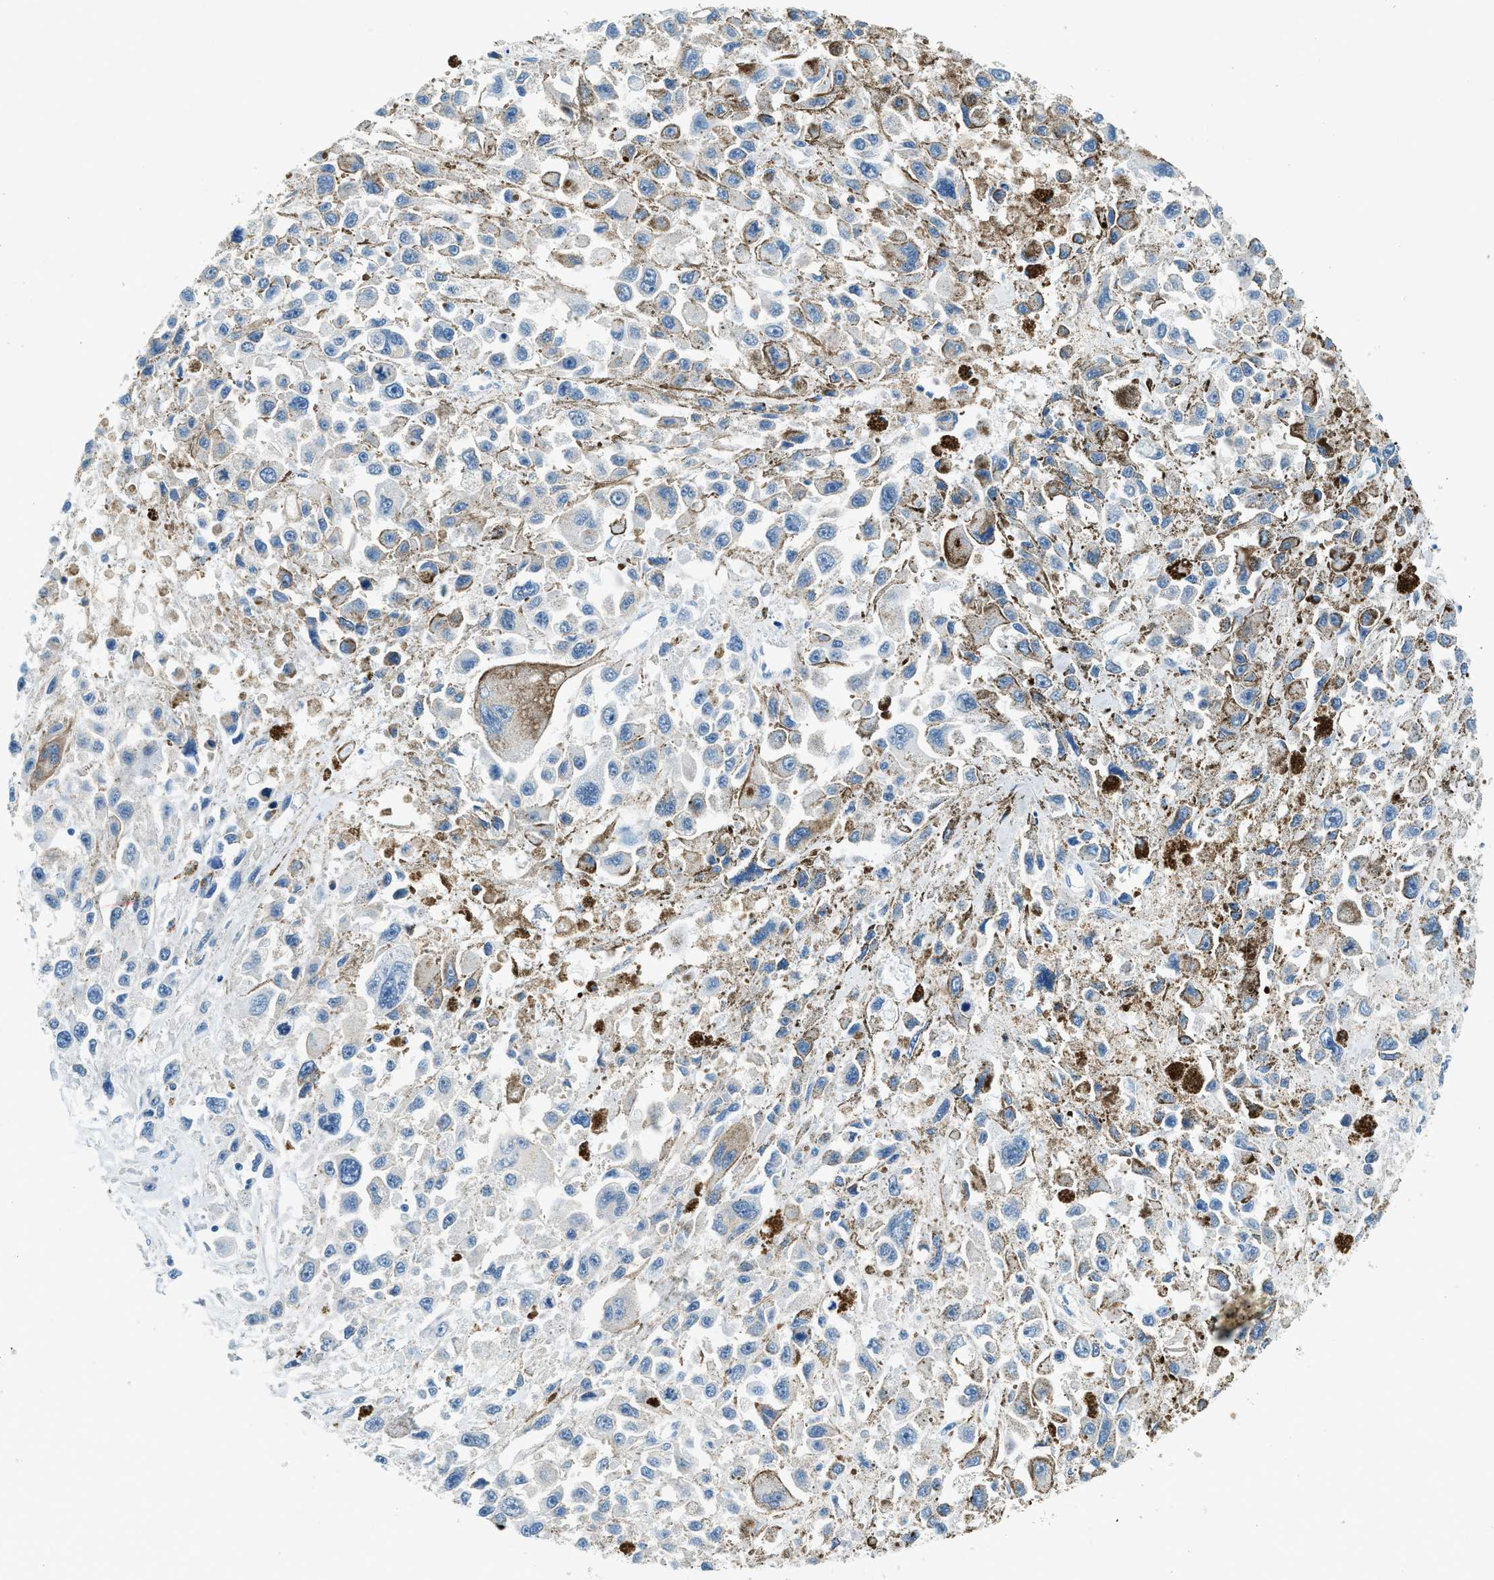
{"staining": {"intensity": "negative", "quantity": "none", "location": "none"}, "tissue": "melanoma", "cell_type": "Tumor cells", "image_type": "cancer", "snomed": [{"axis": "morphology", "description": "Malignant melanoma, Metastatic site"}, {"axis": "topography", "description": "Lymph node"}], "caption": "An immunohistochemistry micrograph of melanoma is shown. There is no staining in tumor cells of melanoma. (DAB (3,3'-diaminobenzidine) immunohistochemistry (IHC) visualized using brightfield microscopy, high magnification).", "gene": "ZNF367", "patient": {"sex": "male", "age": 59}}